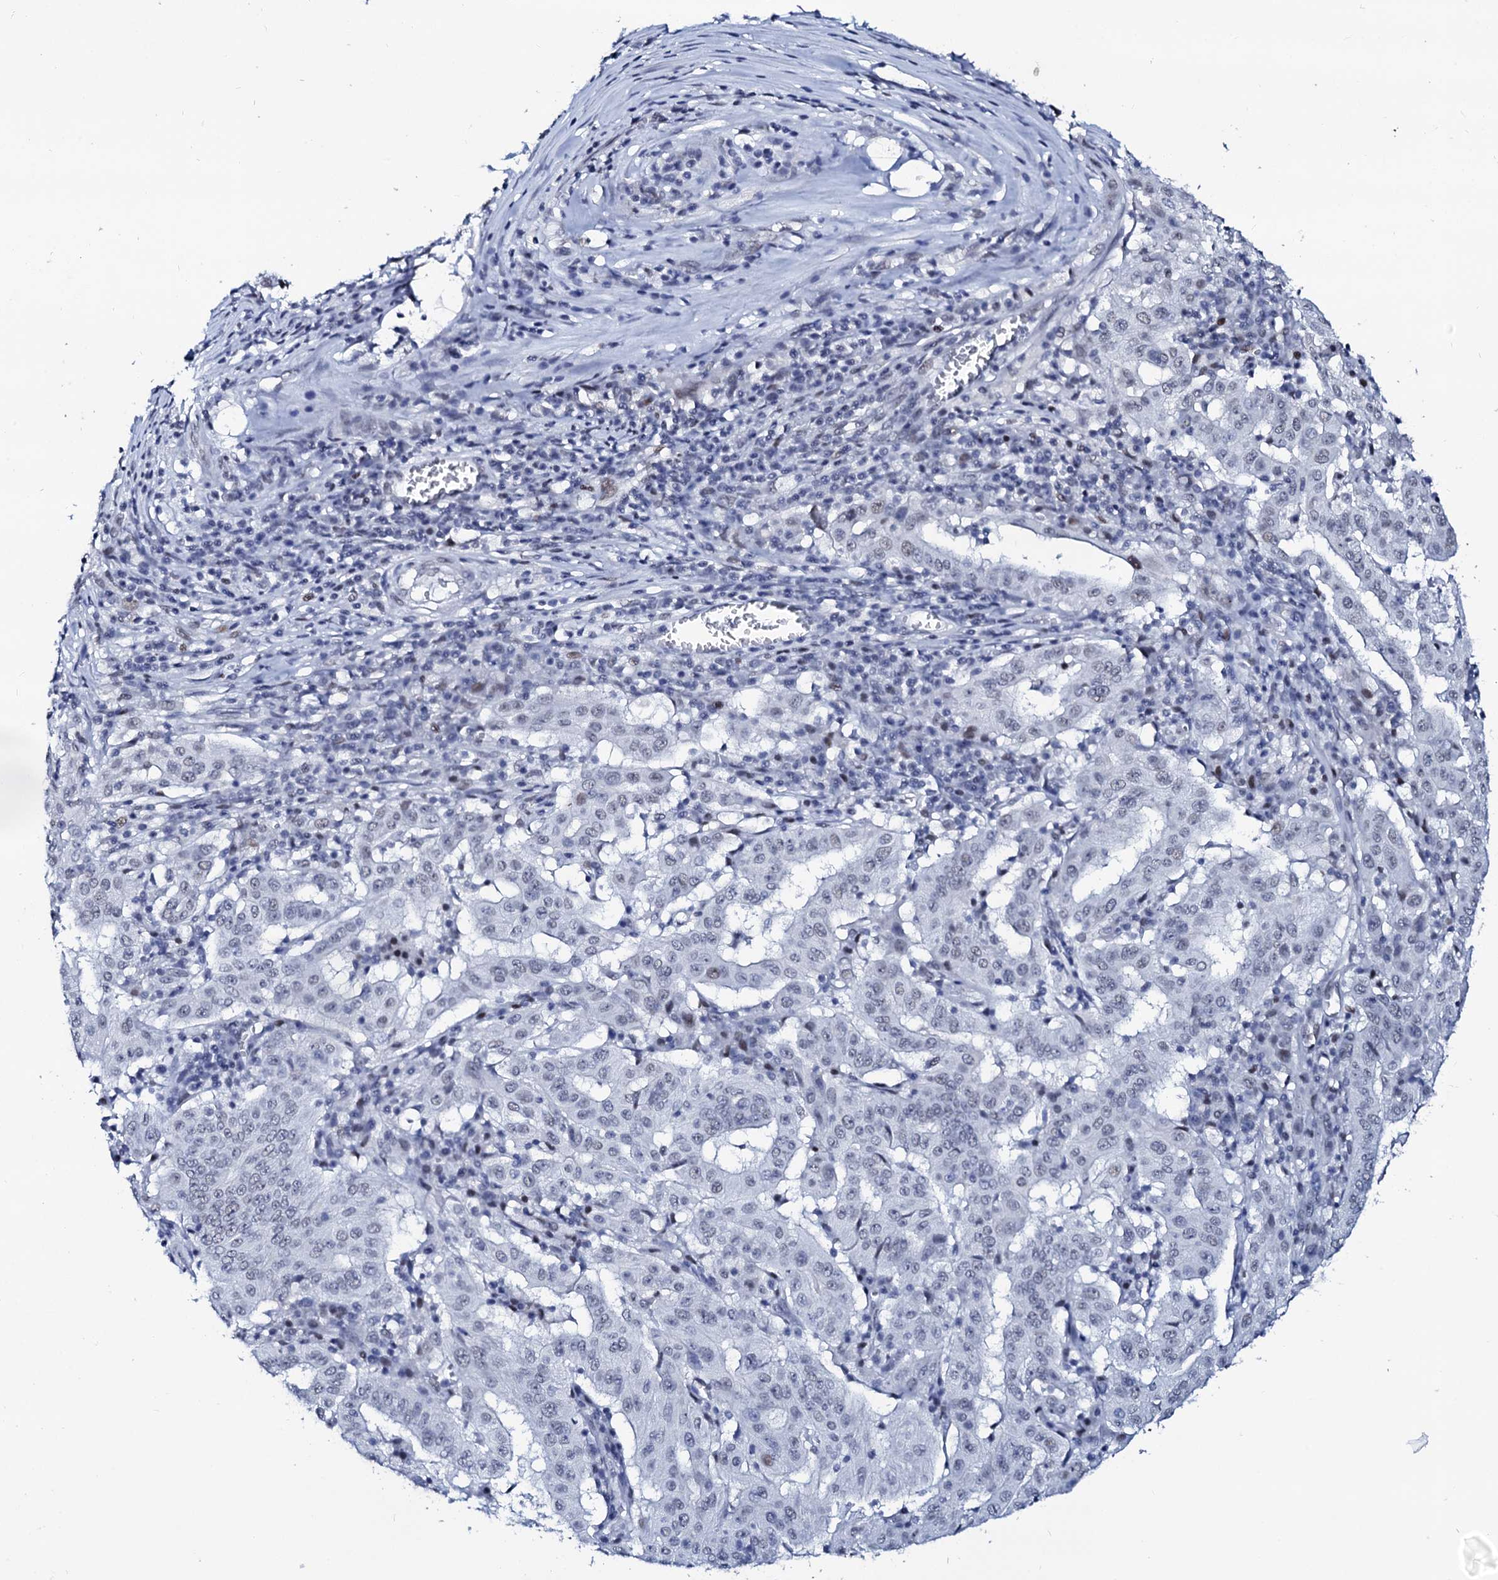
{"staining": {"intensity": "negative", "quantity": "none", "location": "none"}, "tissue": "pancreatic cancer", "cell_type": "Tumor cells", "image_type": "cancer", "snomed": [{"axis": "morphology", "description": "Adenocarcinoma, NOS"}, {"axis": "topography", "description": "Pancreas"}], "caption": "A high-resolution histopathology image shows immunohistochemistry (IHC) staining of pancreatic adenocarcinoma, which displays no significant expression in tumor cells. The staining was performed using DAB to visualize the protein expression in brown, while the nuclei were stained in blue with hematoxylin (Magnification: 20x).", "gene": "SPATA19", "patient": {"sex": "male", "age": 63}}